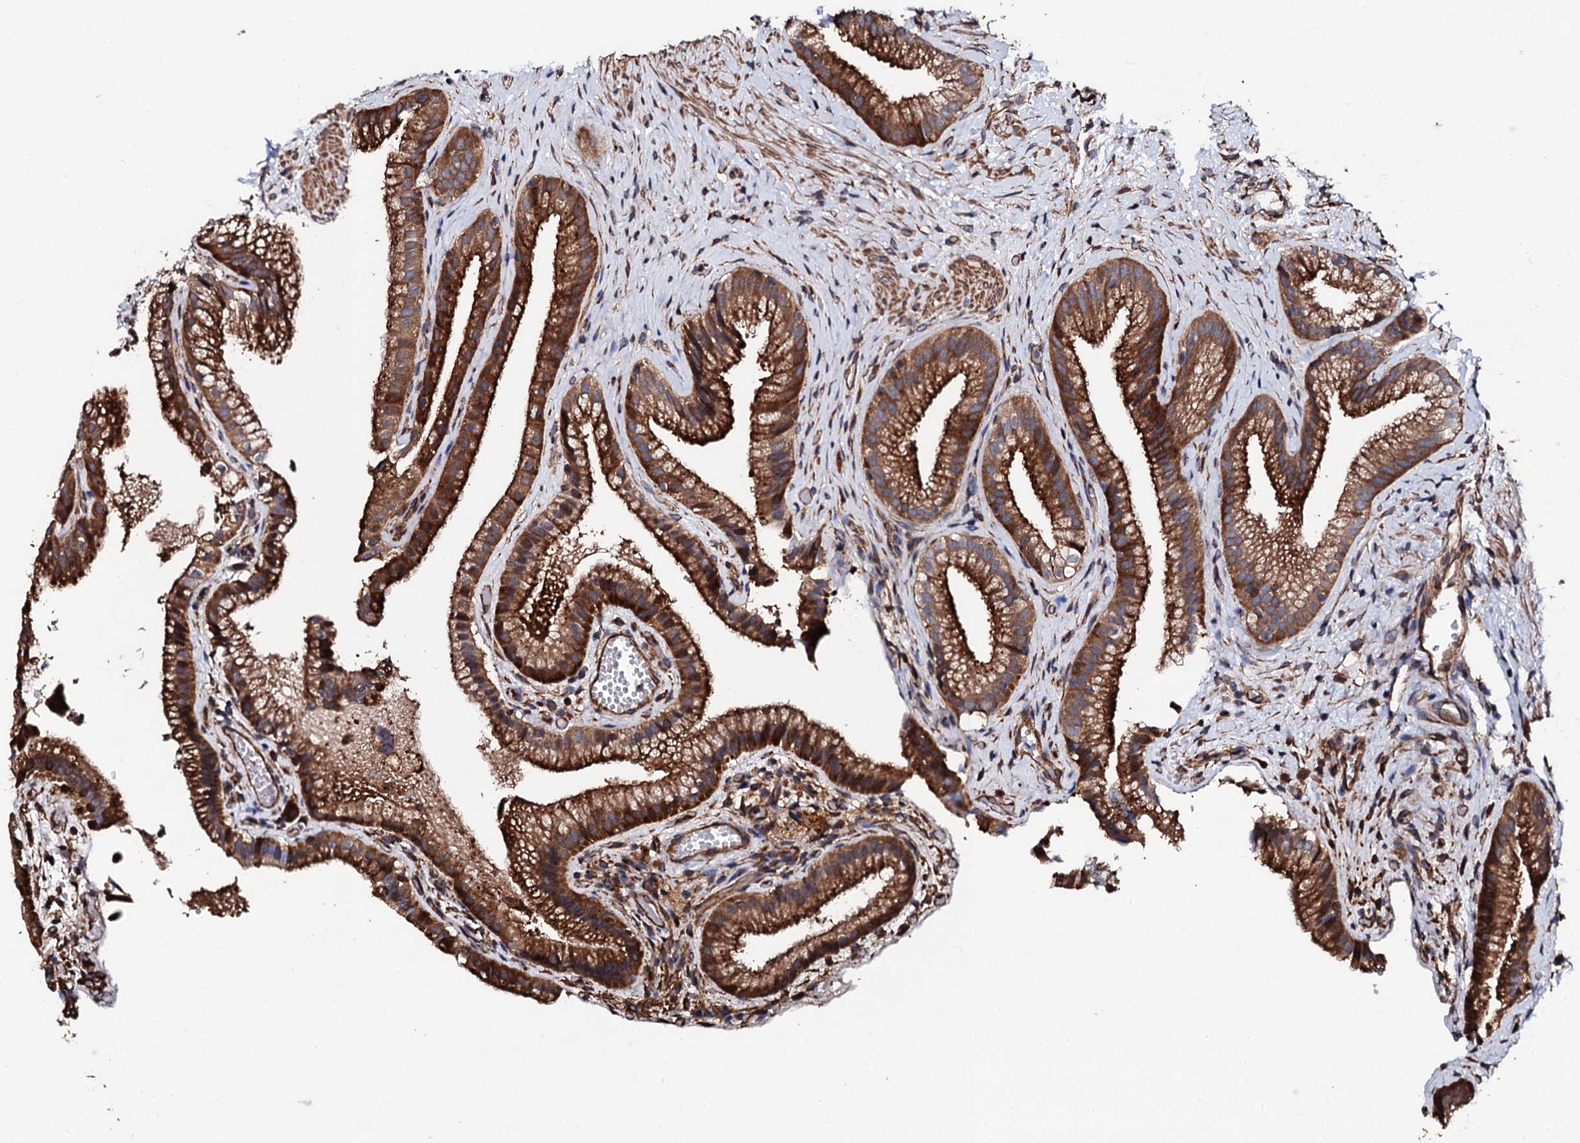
{"staining": {"intensity": "strong", "quantity": ">75%", "location": "cytoplasmic/membranous"}, "tissue": "gallbladder", "cell_type": "Glandular cells", "image_type": "normal", "snomed": [{"axis": "morphology", "description": "Normal tissue, NOS"}, {"axis": "morphology", "description": "Inflammation, NOS"}, {"axis": "topography", "description": "Gallbladder"}], "caption": "Immunohistochemical staining of normal gallbladder reveals strong cytoplasmic/membranous protein staining in approximately >75% of glandular cells.", "gene": "CKAP5", "patient": {"sex": "male", "age": 51}}